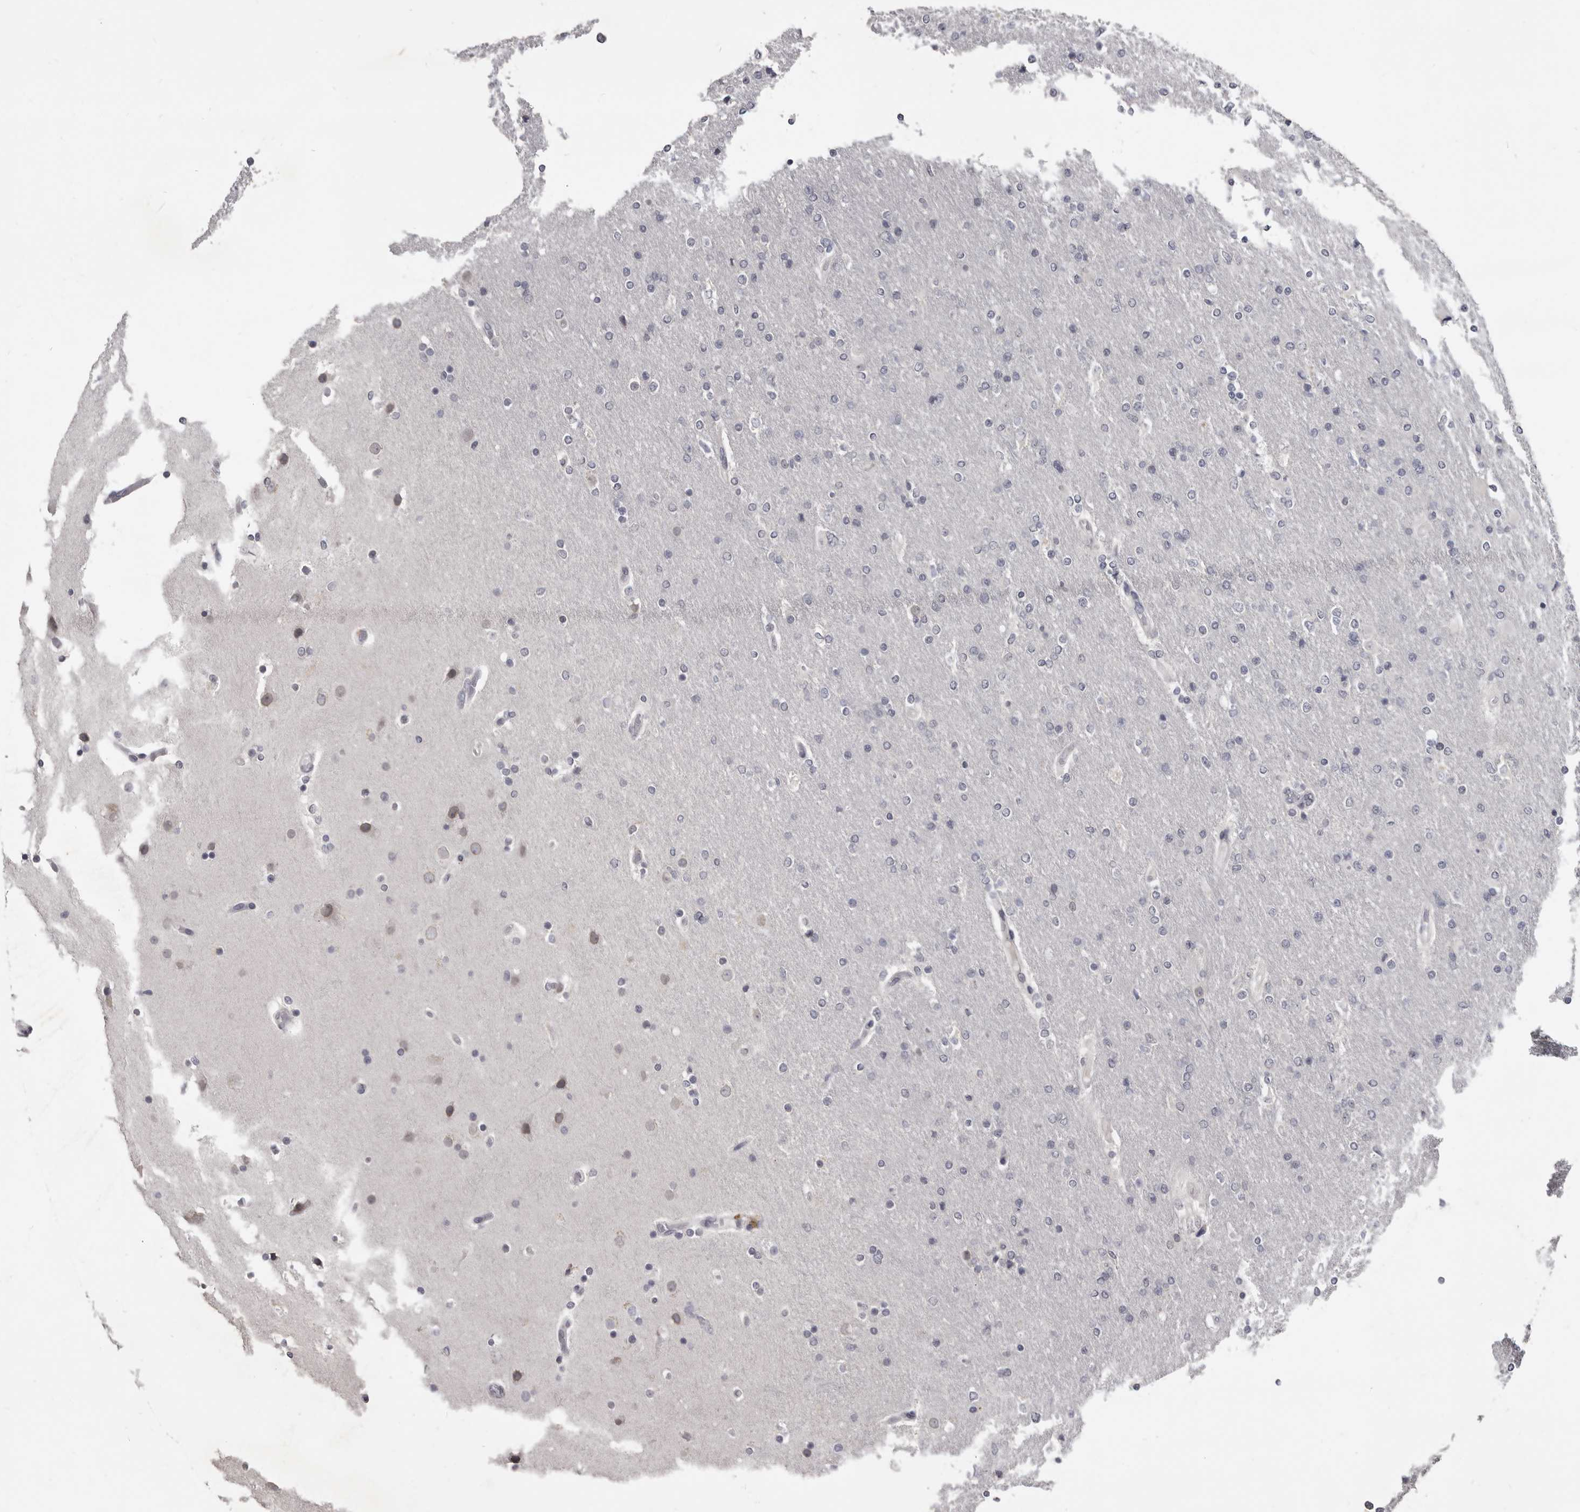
{"staining": {"intensity": "negative", "quantity": "none", "location": "none"}, "tissue": "glioma", "cell_type": "Tumor cells", "image_type": "cancer", "snomed": [{"axis": "morphology", "description": "Glioma, malignant, High grade"}, {"axis": "topography", "description": "Cerebral cortex"}], "caption": "This is an immunohistochemistry photomicrograph of malignant glioma (high-grade). There is no positivity in tumor cells.", "gene": "SULT1E1", "patient": {"sex": "female", "age": 36}}